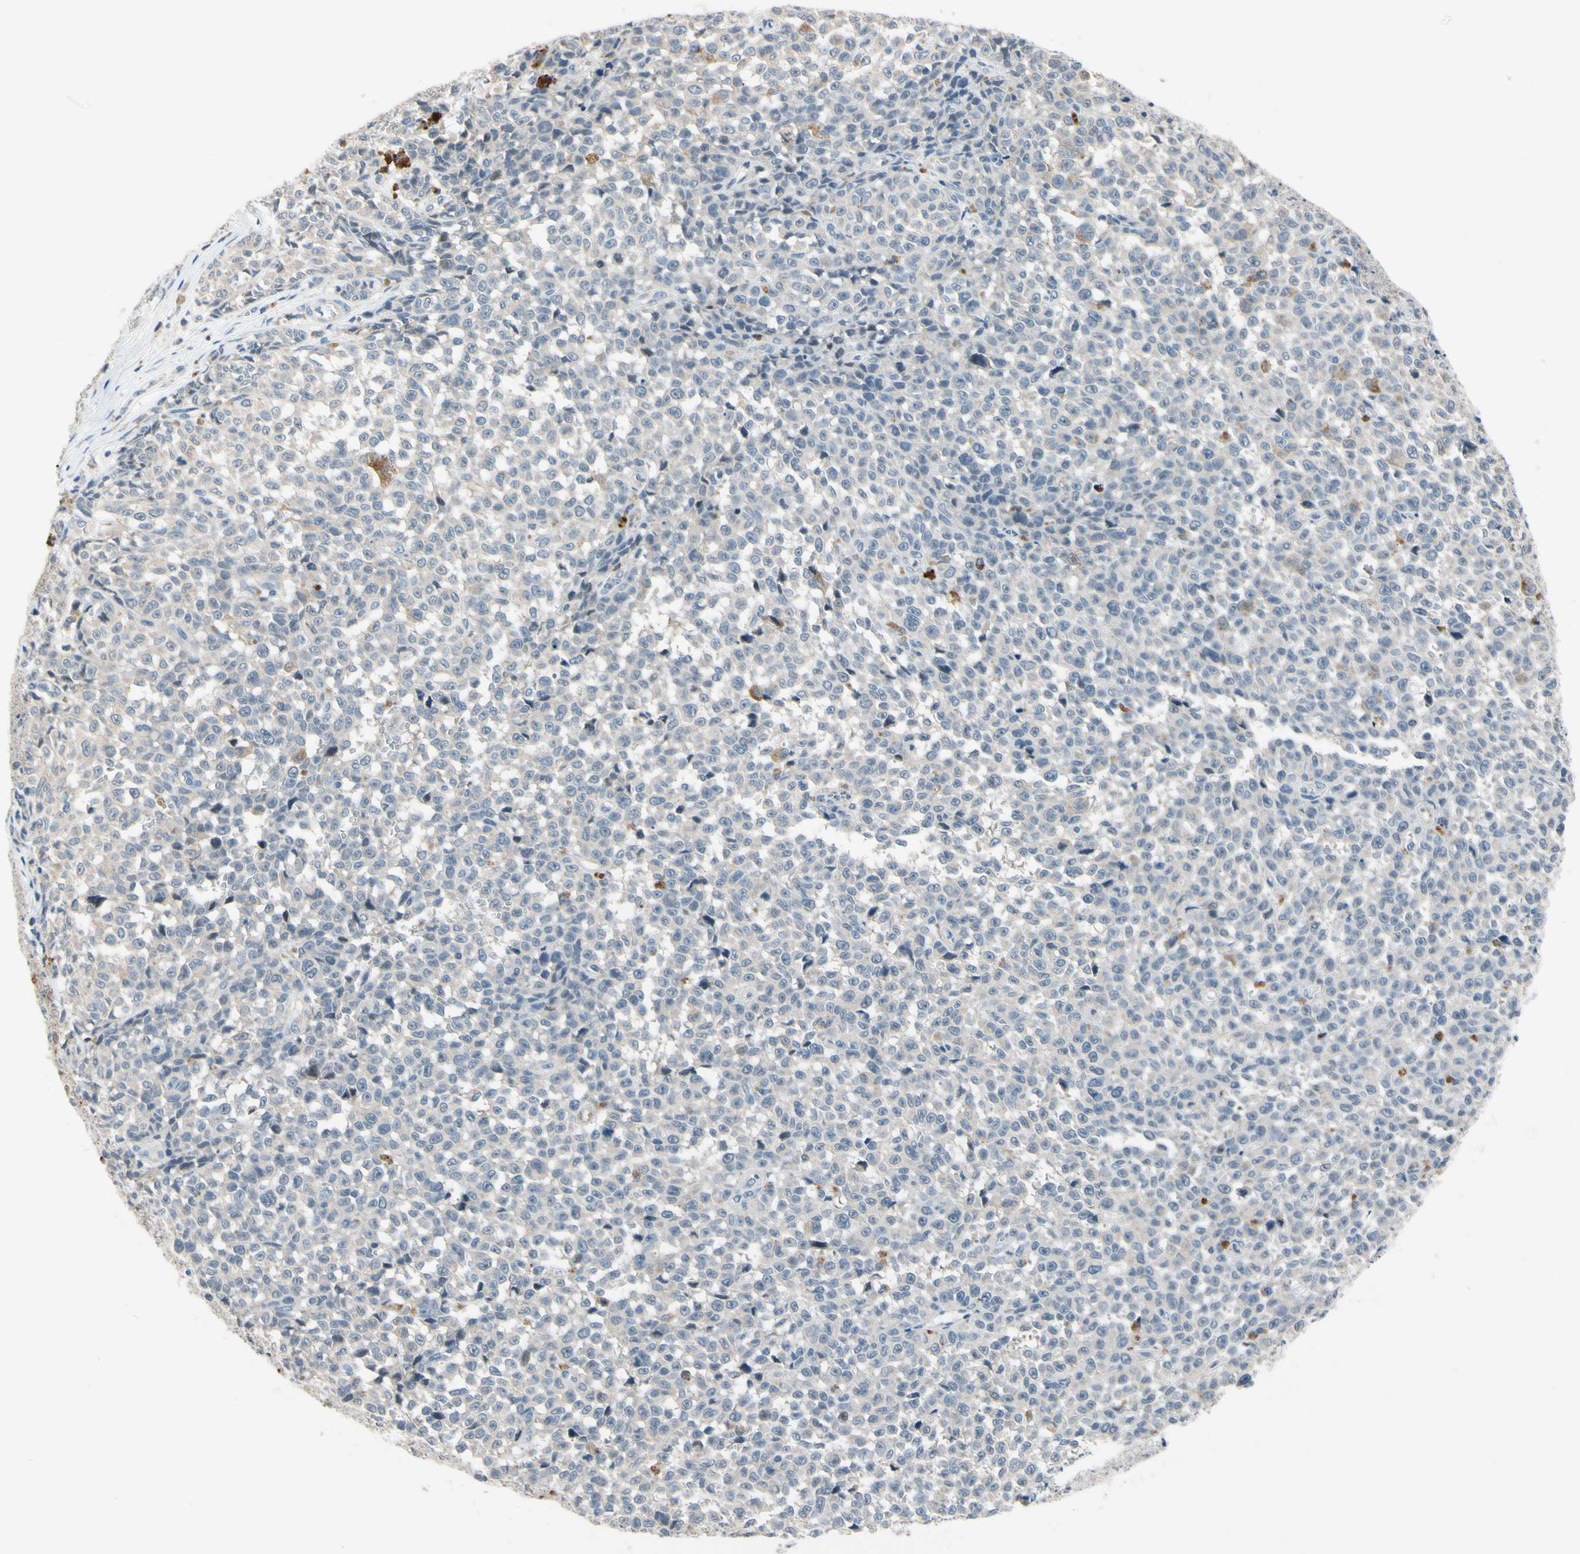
{"staining": {"intensity": "negative", "quantity": "none", "location": "none"}, "tissue": "melanoma", "cell_type": "Tumor cells", "image_type": "cancer", "snomed": [{"axis": "morphology", "description": "Malignant melanoma, NOS"}, {"axis": "topography", "description": "Skin"}], "caption": "Tumor cells show no significant protein staining in malignant melanoma.", "gene": "SLC27A6", "patient": {"sex": "female", "age": 82}}